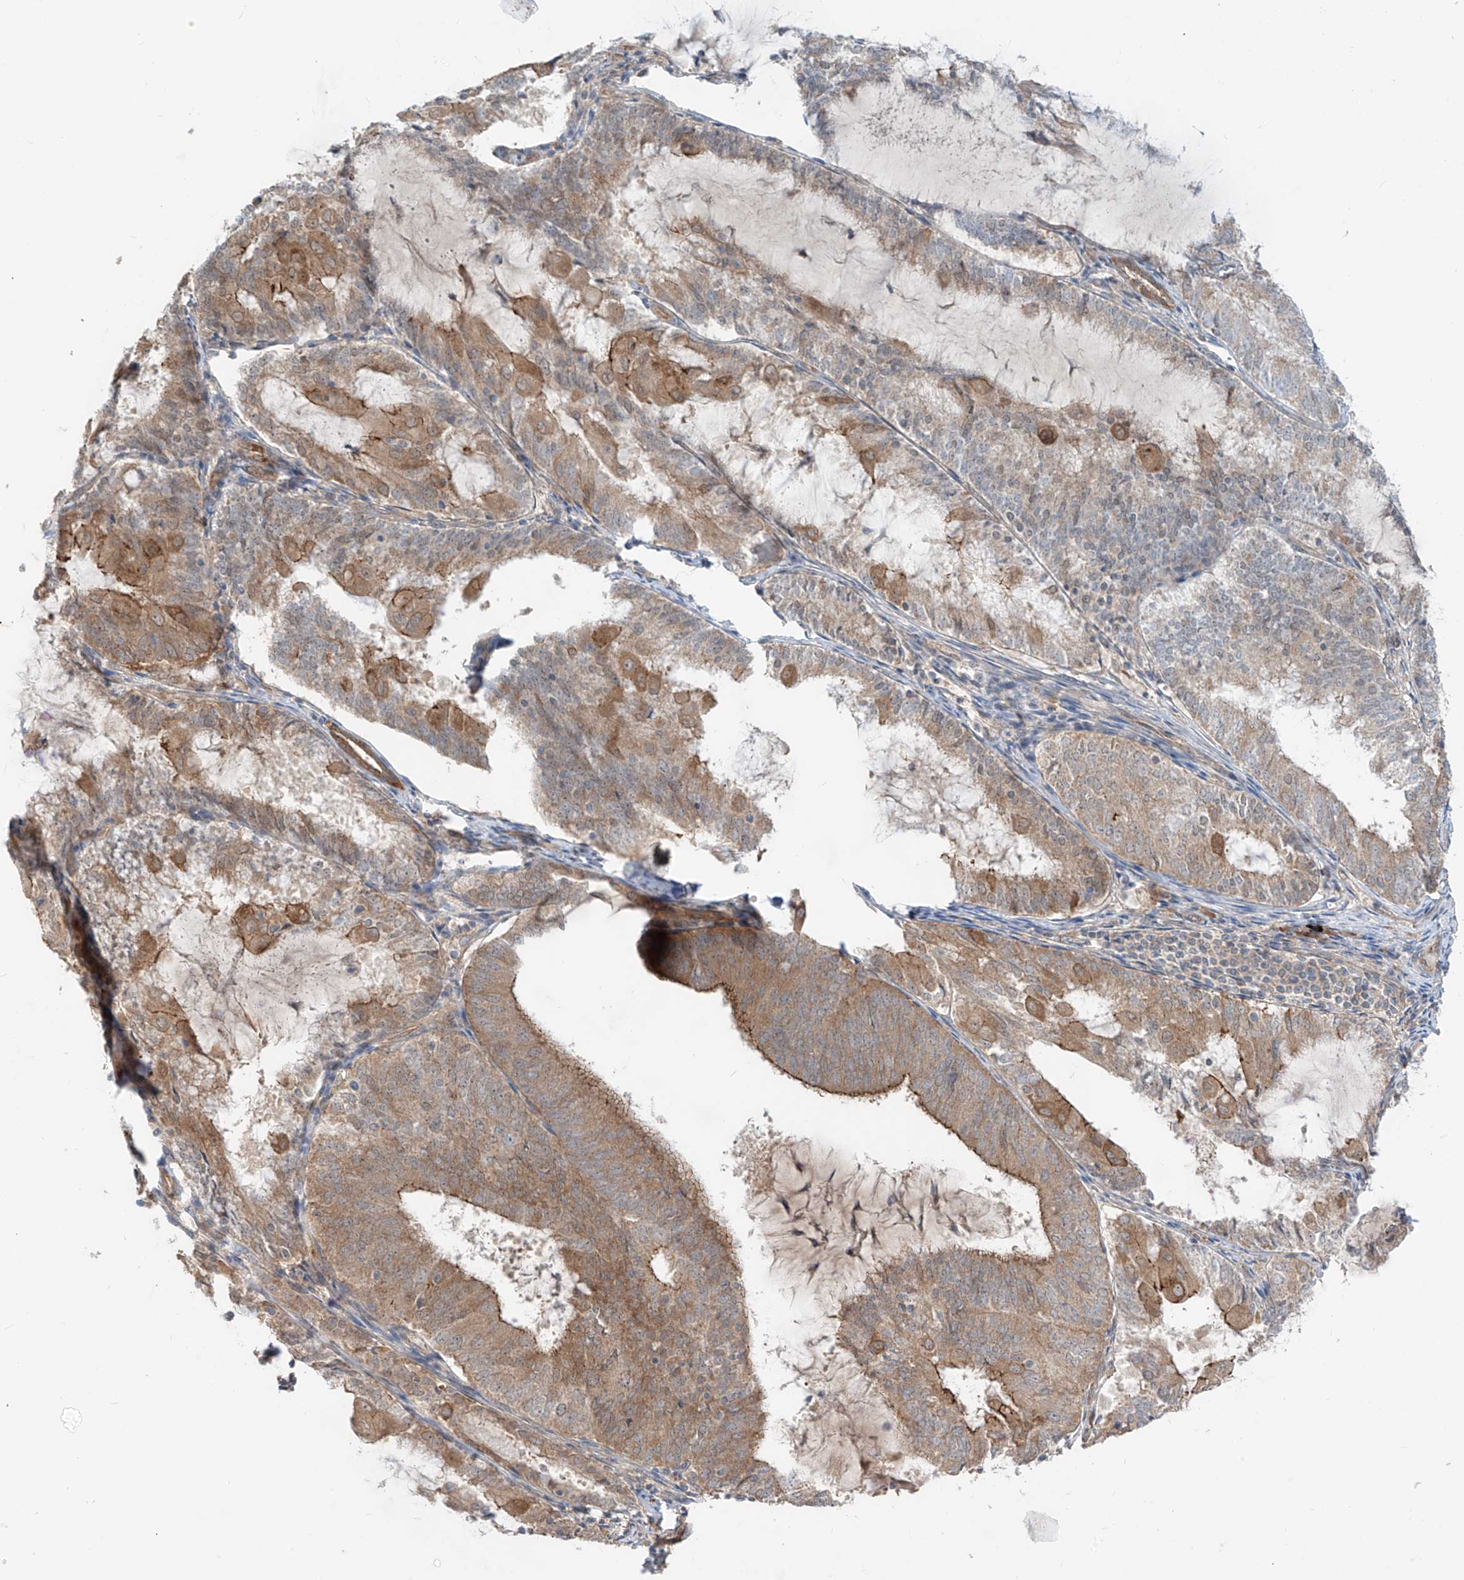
{"staining": {"intensity": "moderate", "quantity": ">75%", "location": "cytoplasmic/membranous"}, "tissue": "endometrial cancer", "cell_type": "Tumor cells", "image_type": "cancer", "snomed": [{"axis": "morphology", "description": "Adenocarcinoma, NOS"}, {"axis": "topography", "description": "Endometrium"}], "caption": "This is an image of immunohistochemistry (IHC) staining of adenocarcinoma (endometrial), which shows moderate positivity in the cytoplasmic/membranous of tumor cells.", "gene": "MTUS2", "patient": {"sex": "female", "age": 81}}